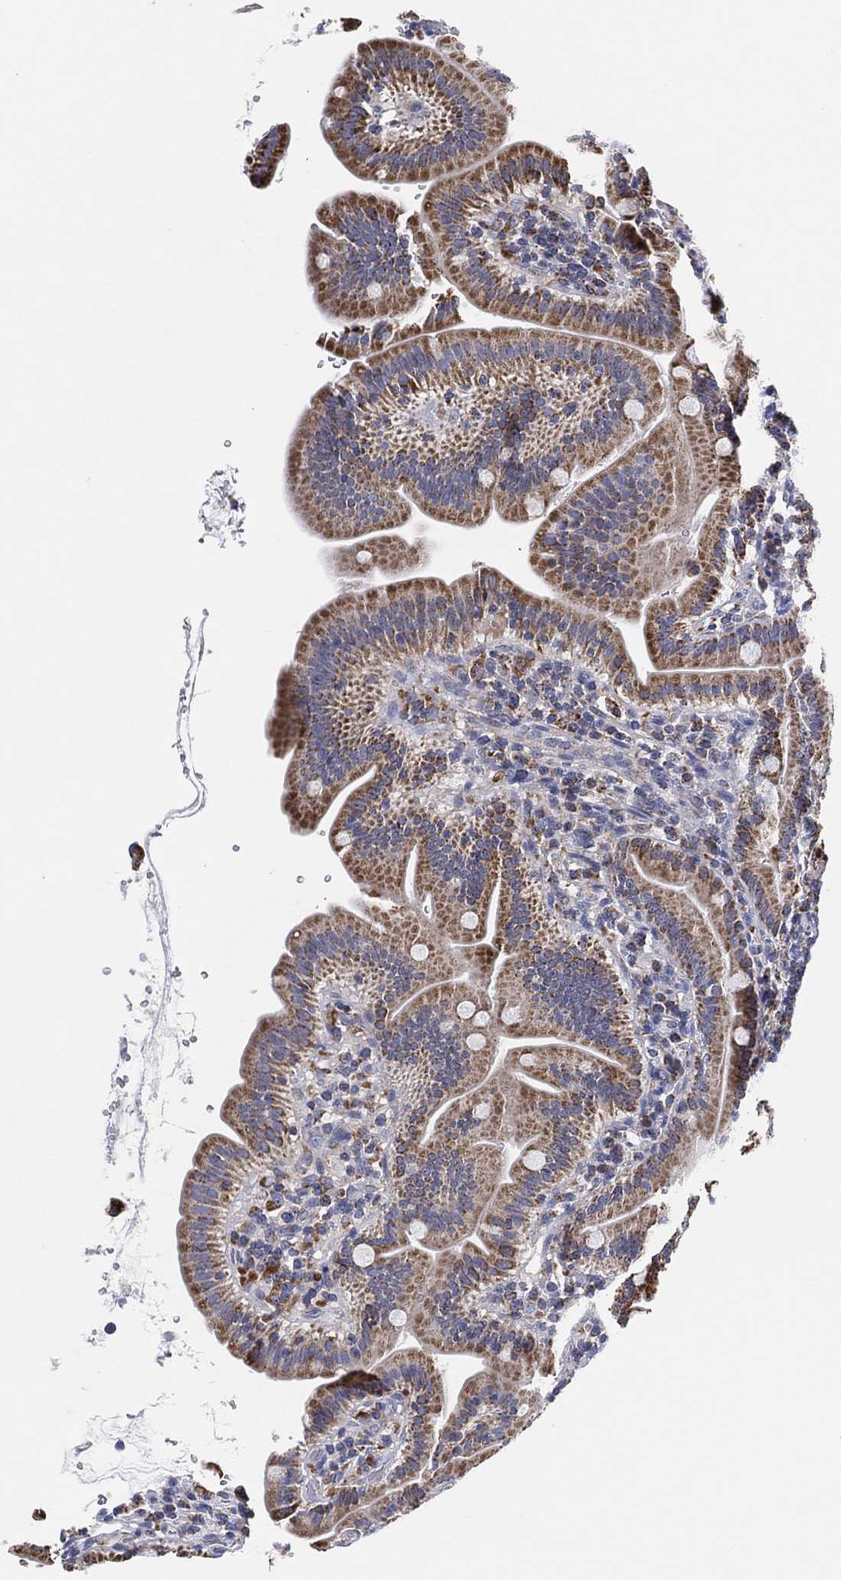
{"staining": {"intensity": "strong", "quantity": "25%-75%", "location": "cytoplasmic/membranous"}, "tissue": "small intestine", "cell_type": "Glandular cells", "image_type": "normal", "snomed": [{"axis": "morphology", "description": "Normal tissue, NOS"}, {"axis": "topography", "description": "Small intestine"}], "caption": "Immunohistochemistry (DAB (3,3'-diaminobenzidine)) staining of benign human small intestine demonstrates strong cytoplasmic/membranous protein positivity in approximately 25%-75% of glandular cells.", "gene": "GCAT", "patient": {"sex": "male", "age": 26}}